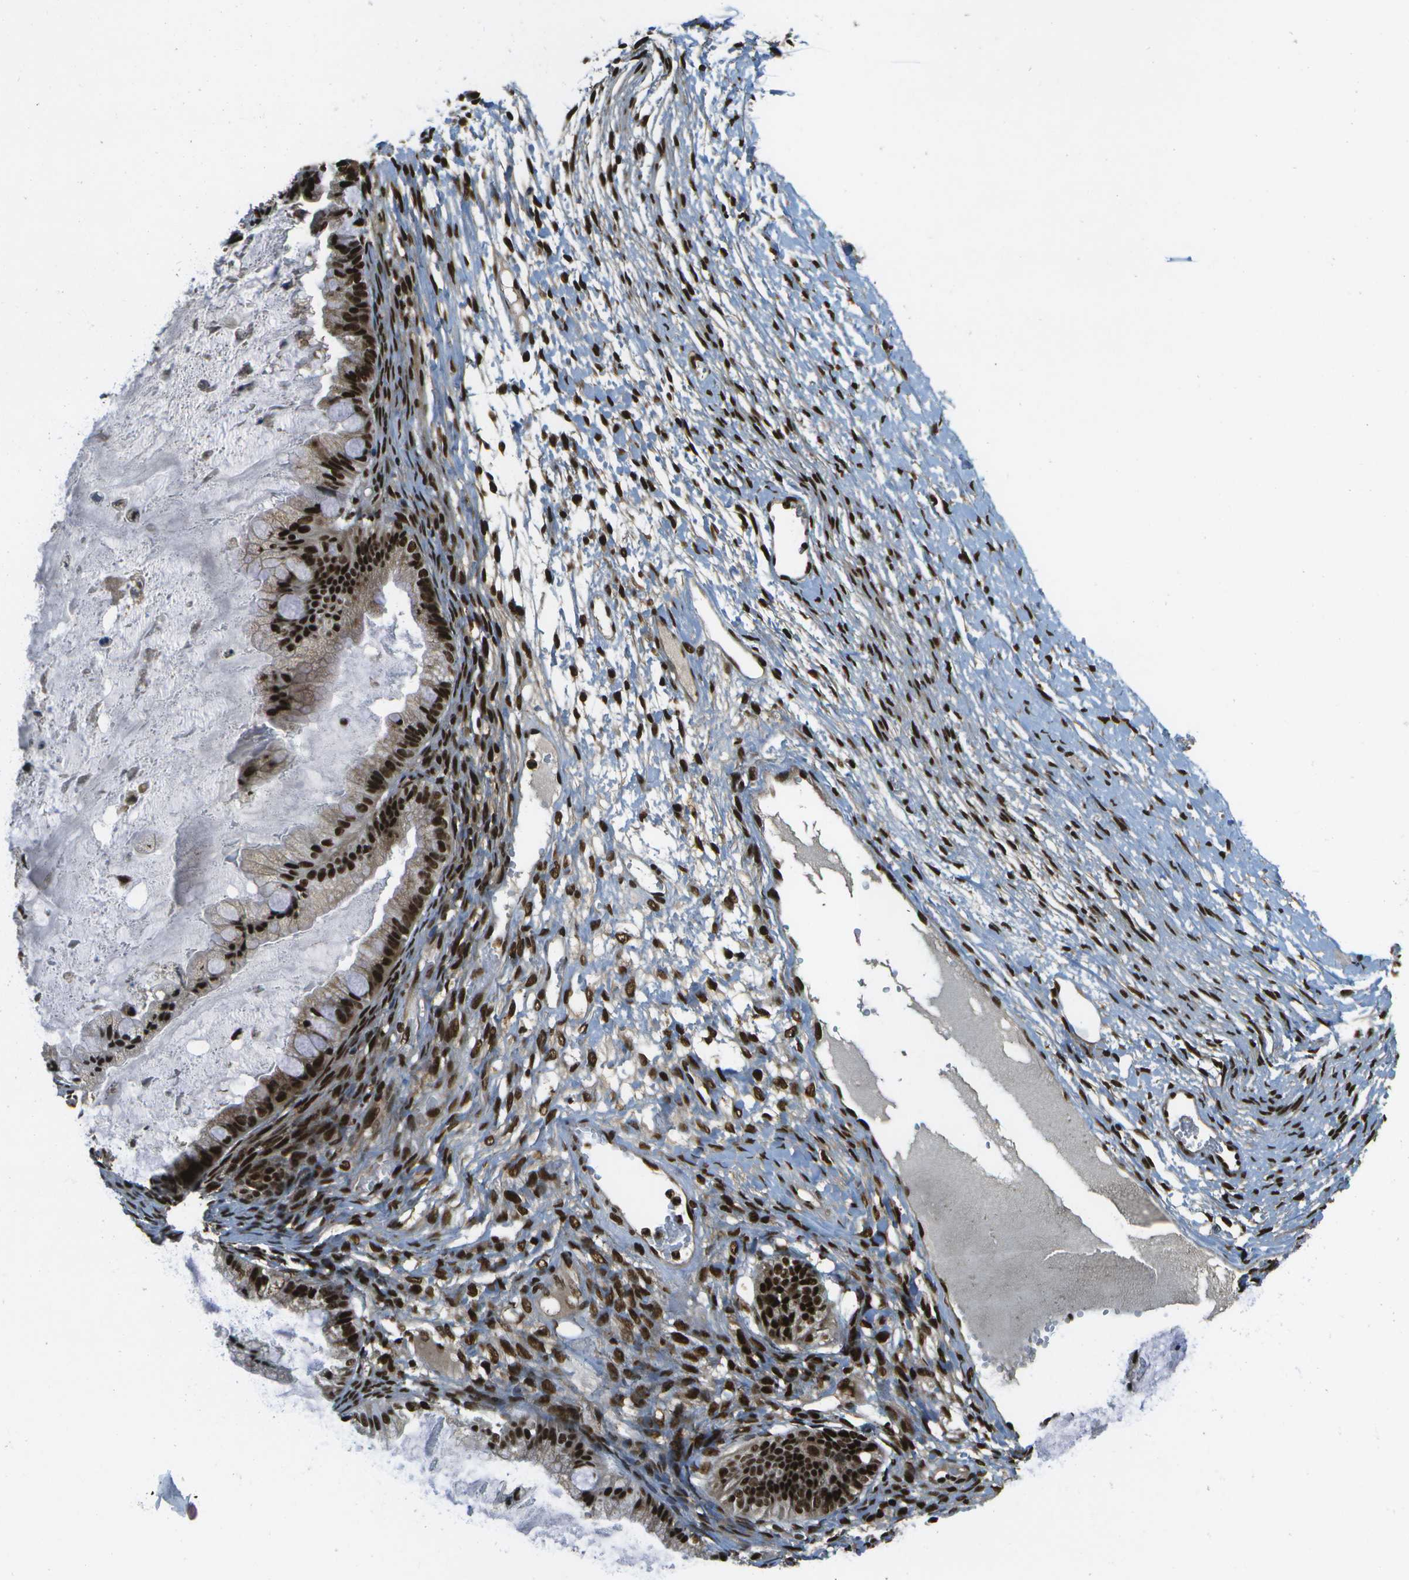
{"staining": {"intensity": "strong", "quantity": ">75%", "location": "cytoplasmic/membranous,nuclear"}, "tissue": "ovarian cancer", "cell_type": "Tumor cells", "image_type": "cancer", "snomed": [{"axis": "morphology", "description": "Cystadenocarcinoma, mucinous, NOS"}, {"axis": "topography", "description": "Ovary"}], "caption": "Immunohistochemistry micrograph of ovarian mucinous cystadenocarcinoma stained for a protein (brown), which shows high levels of strong cytoplasmic/membranous and nuclear positivity in about >75% of tumor cells.", "gene": "GANC", "patient": {"sex": "female", "age": 57}}